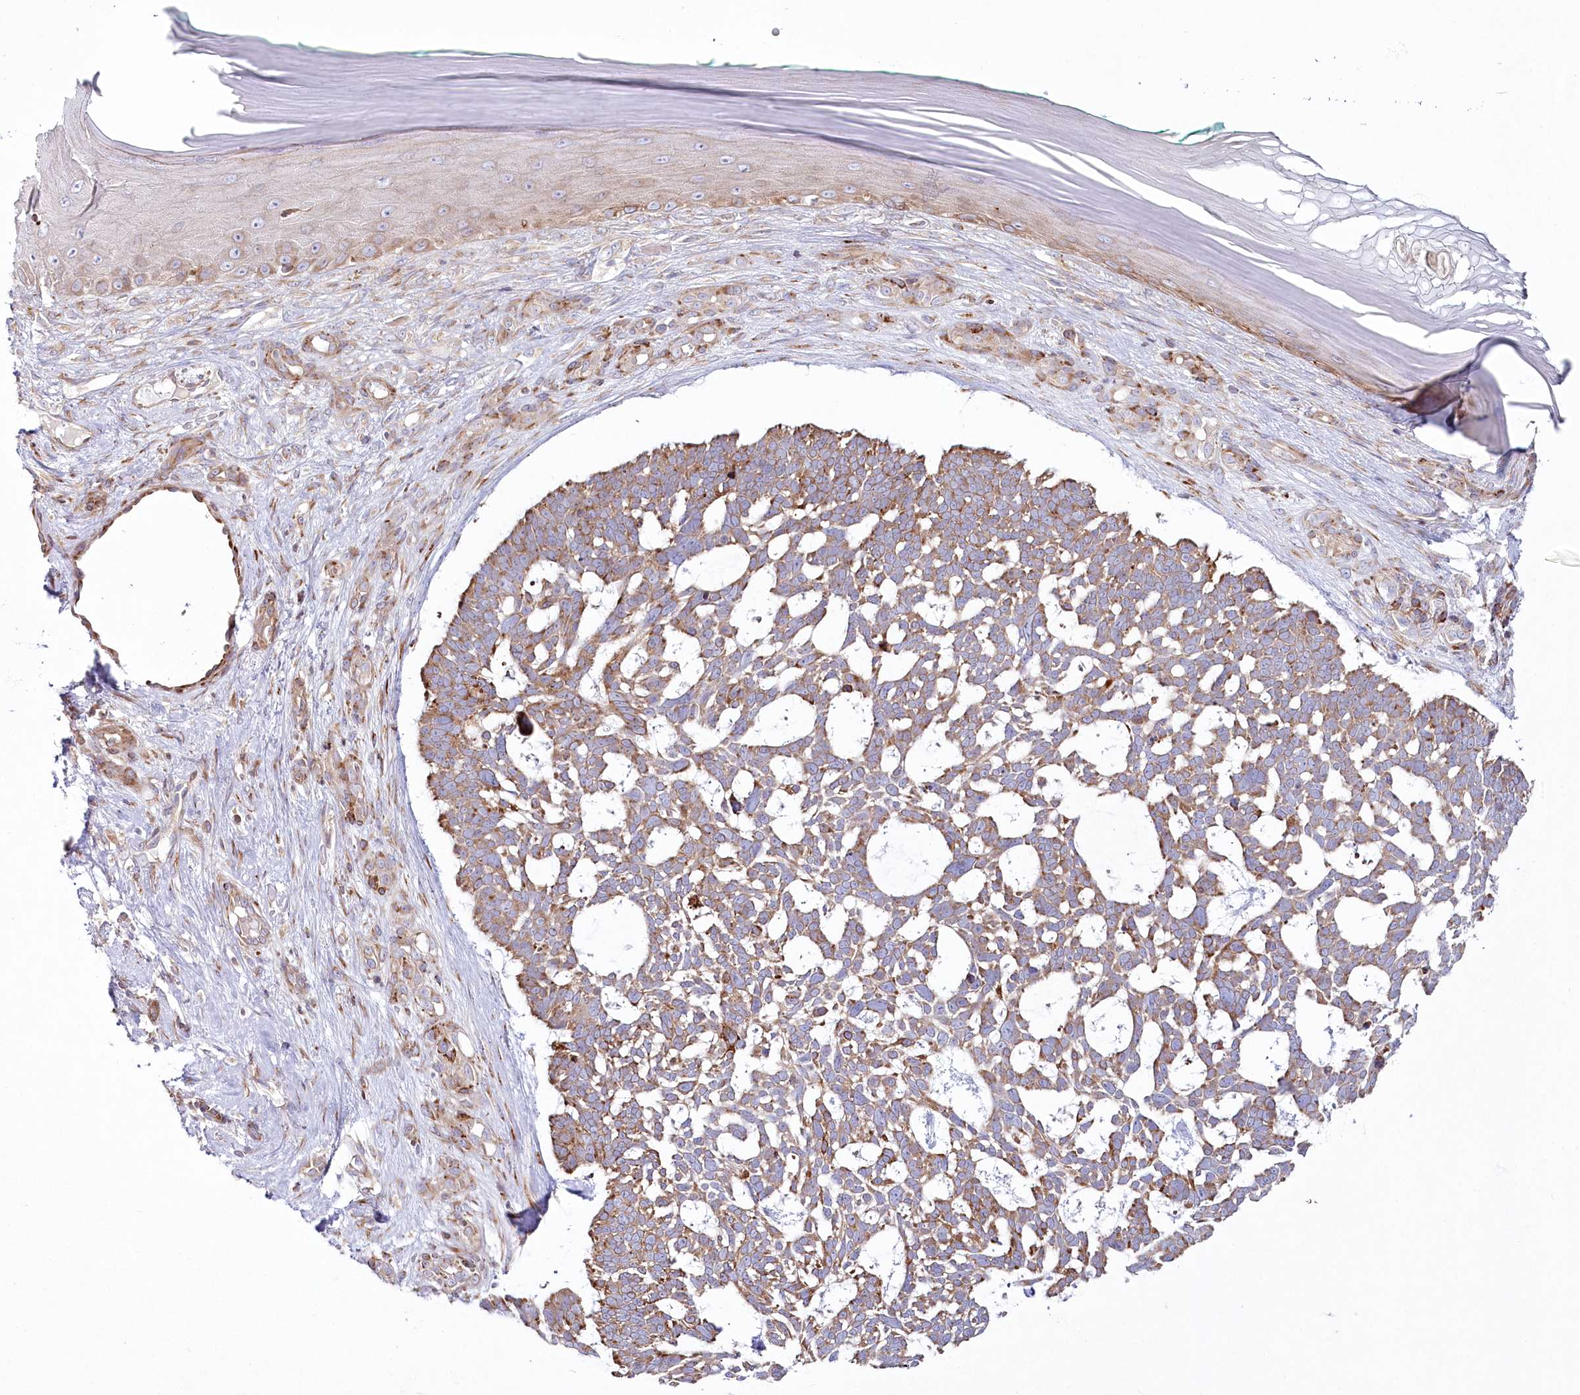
{"staining": {"intensity": "moderate", "quantity": ">75%", "location": "cytoplasmic/membranous"}, "tissue": "skin cancer", "cell_type": "Tumor cells", "image_type": "cancer", "snomed": [{"axis": "morphology", "description": "Basal cell carcinoma"}, {"axis": "topography", "description": "Skin"}], "caption": "Brown immunohistochemical staining in skin basal cell carcinoma exhibits moderate cytoplasmic/membranous expression in approximately >75% of tumor cells.", "gene": "POGLUT1", "patient": {"sex": "male", "age": 88}}